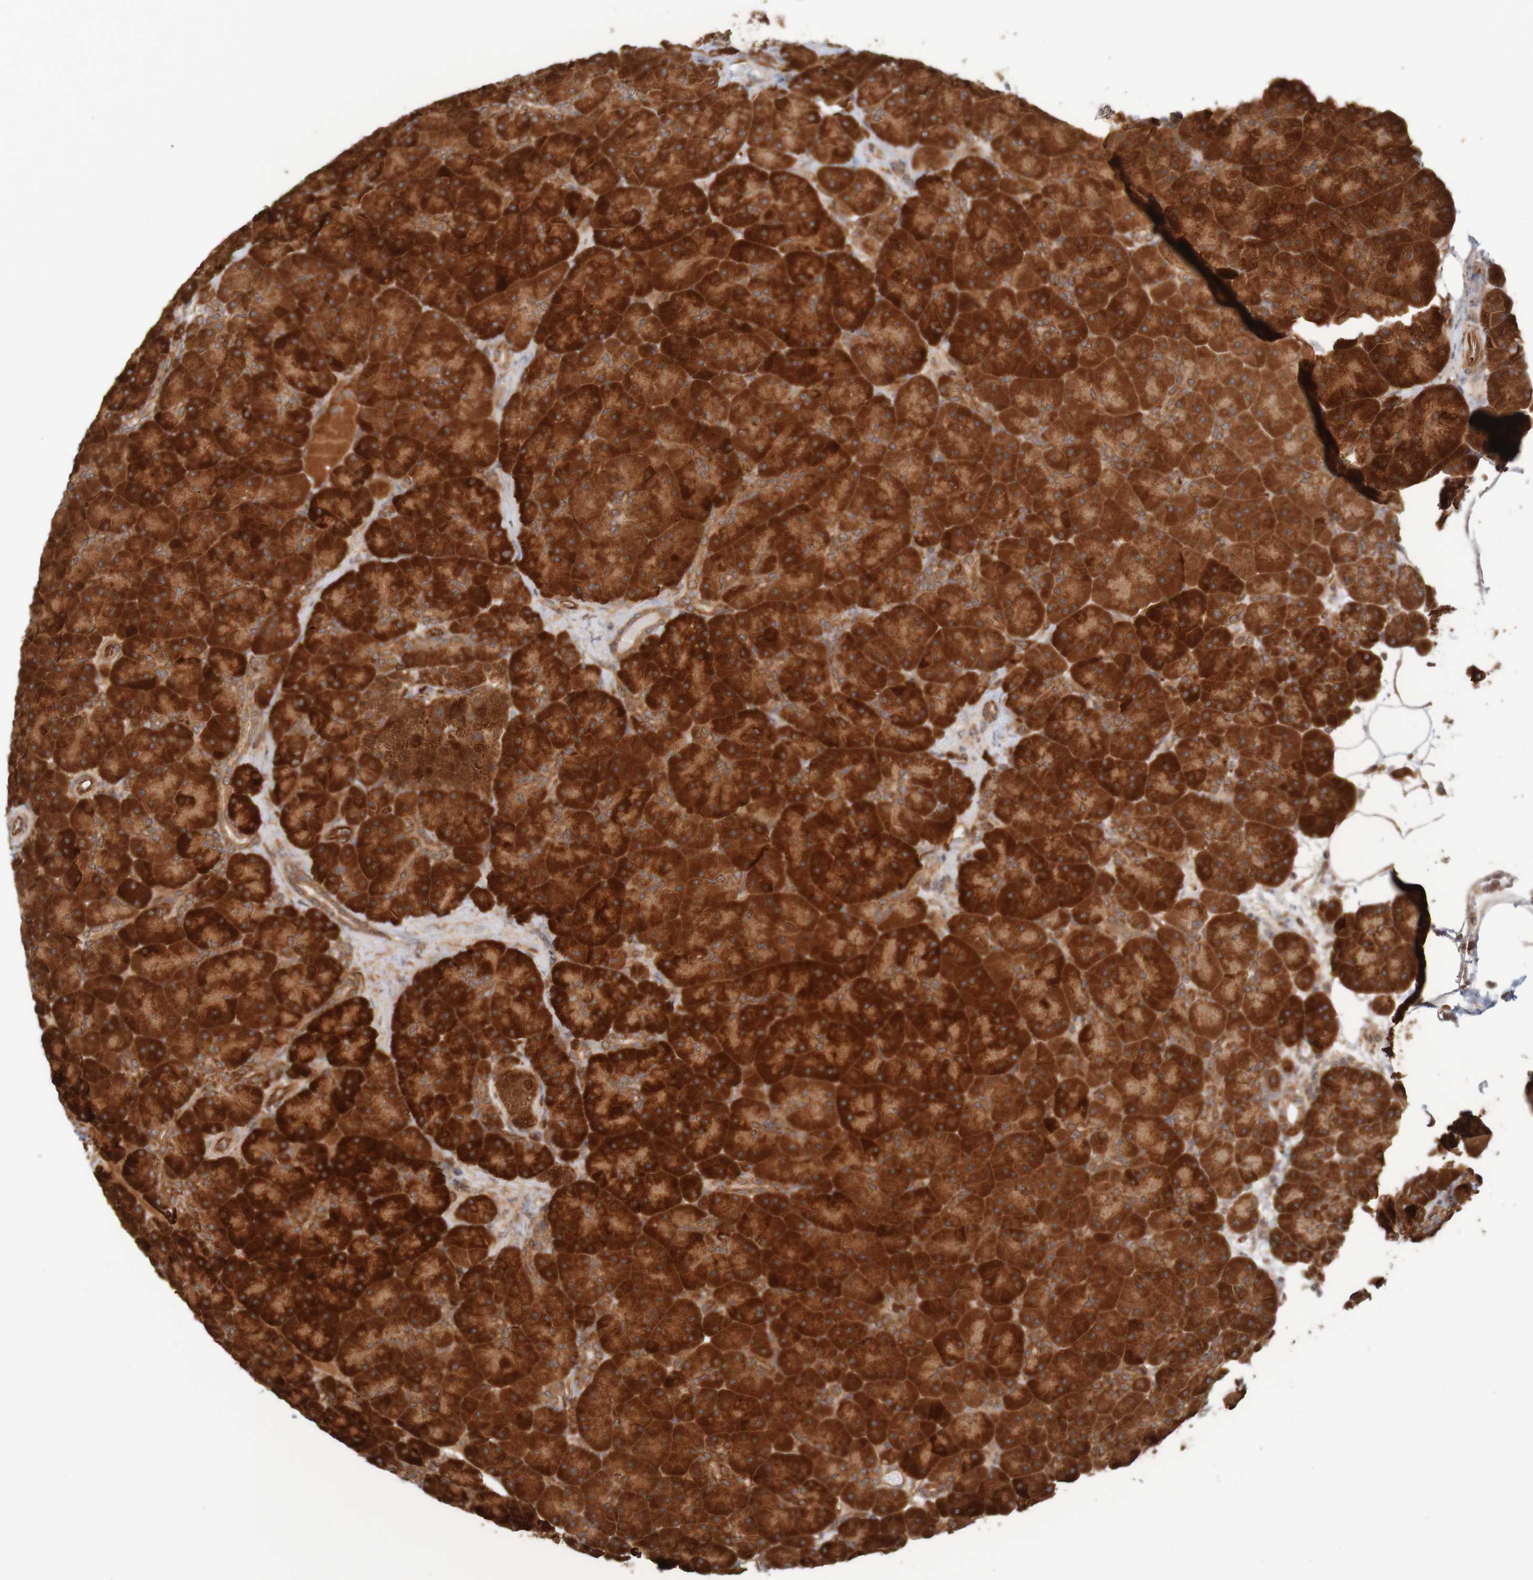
{"staining": {"intensity": "strong", "quantity": ">75%", "location": "cytoplasmic/membranous"}, "tissue": "pancreas", "cell_type": "Exocrine glandular cells", "image_type": "normal", "snomed": [{"axis": "morphology", "description": "Normal tissue, NOS"}, {"axis": "topography", "description": "Pancreas"}], "caption": "Immunohistochemistry image of benign human pancreas stained for a protein (brown), which displays high levels of strong cytoplasmic/membranous expression in approximately >75% of exocrine glandular cells.", "gene": "MRPL52", "patient": {"sex": "male", "age": 66}}